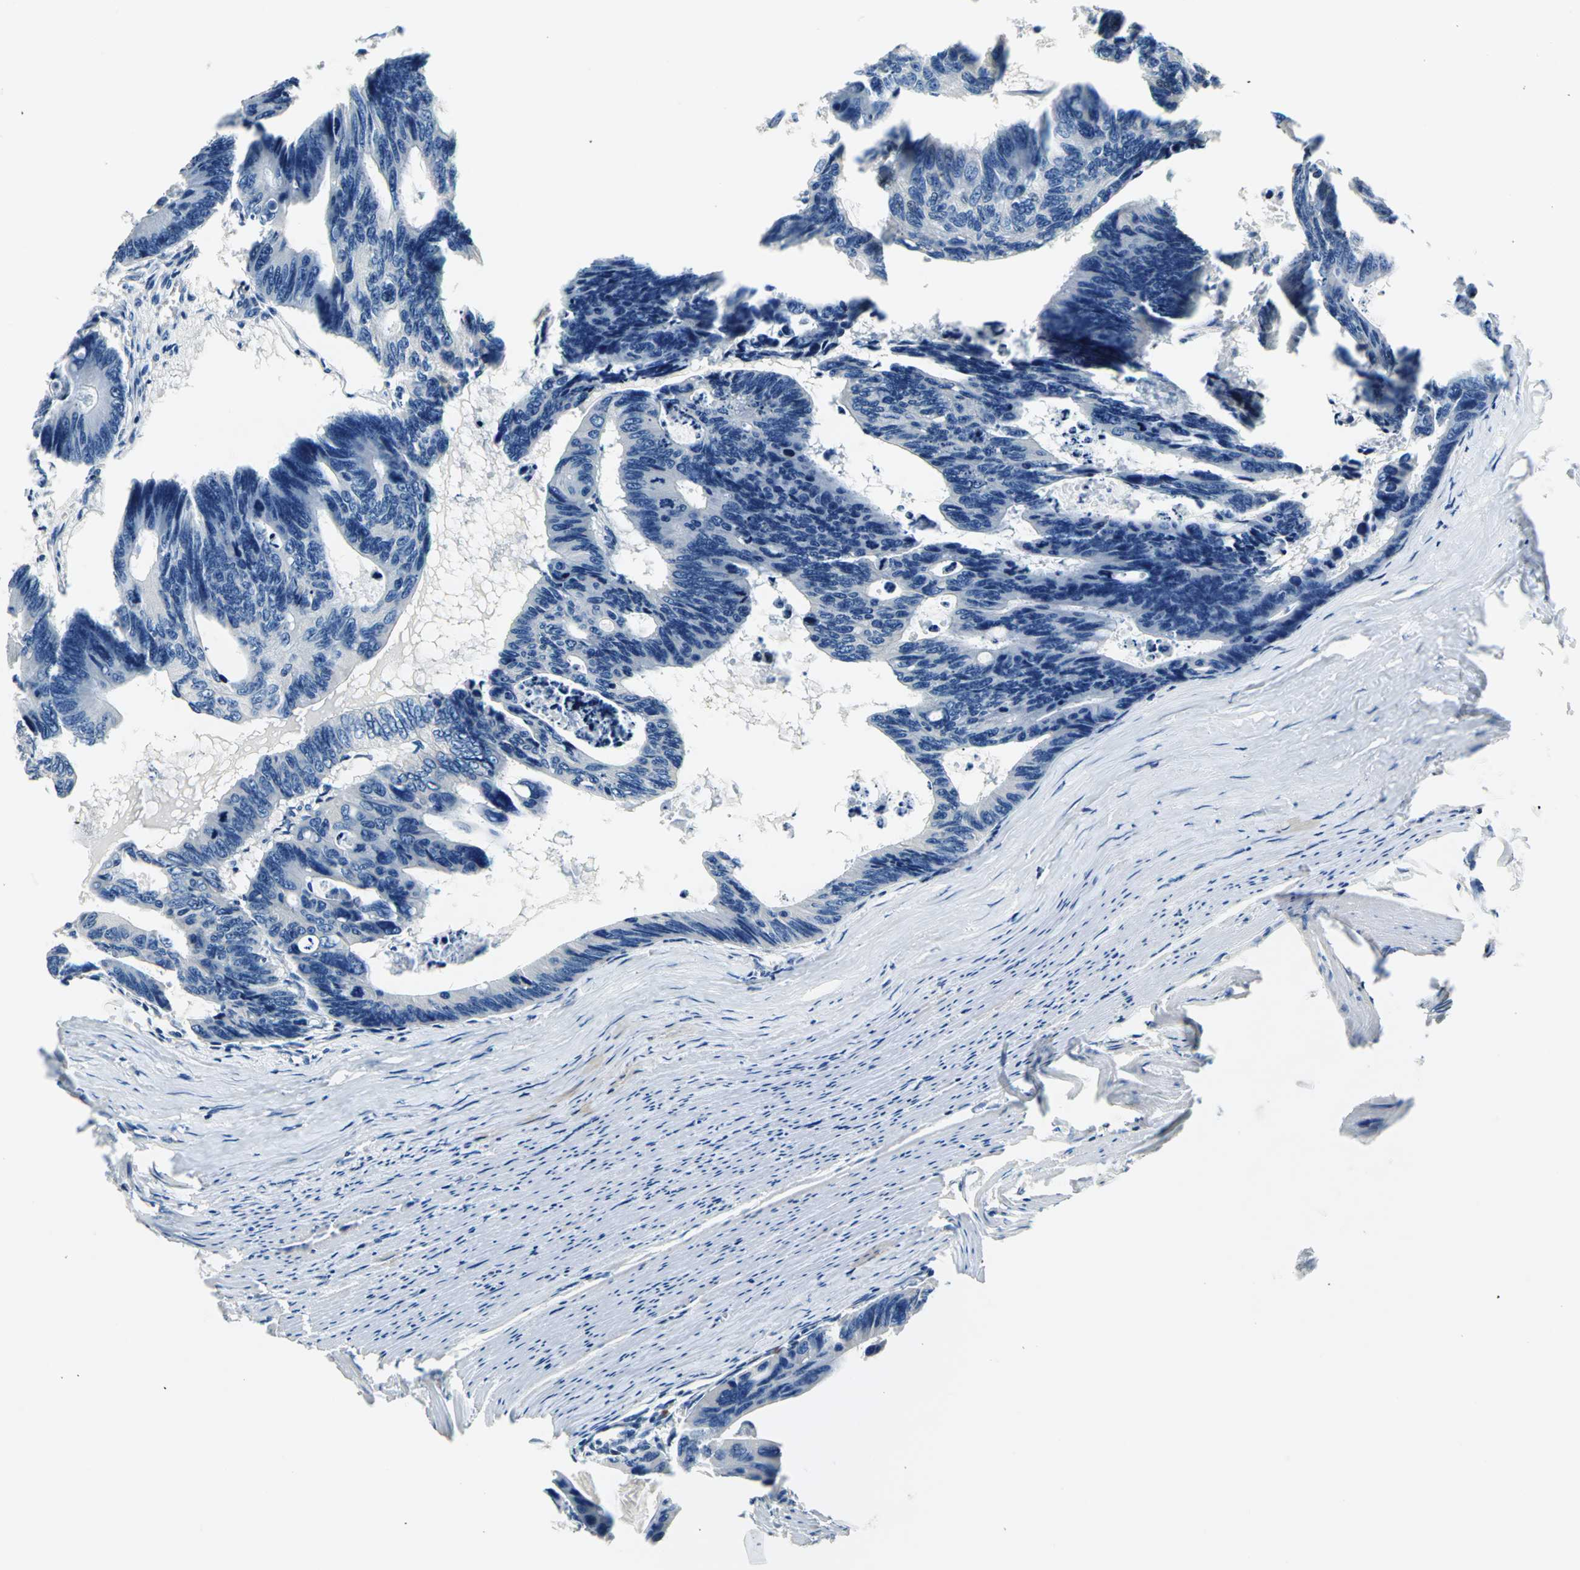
{"staining": {"intensity": "negative", "quantity": "none", "location": "none"}, "tissue": "colorectal cancer", "cell_type": "Tumor cells", "image_type": "cancer", "snomed": [{"axis": "morphology", "description": "Adenocarcinoma, NOS"}, {"axis": "topography", "description": "Colon"}], "caption": "Colorectal adenocarcinoma was stained to show a protein in brown. There is no significant positivity in tumor cells.", "gene": "RASD2", "patient": {"sex": "female", "age": 55}}